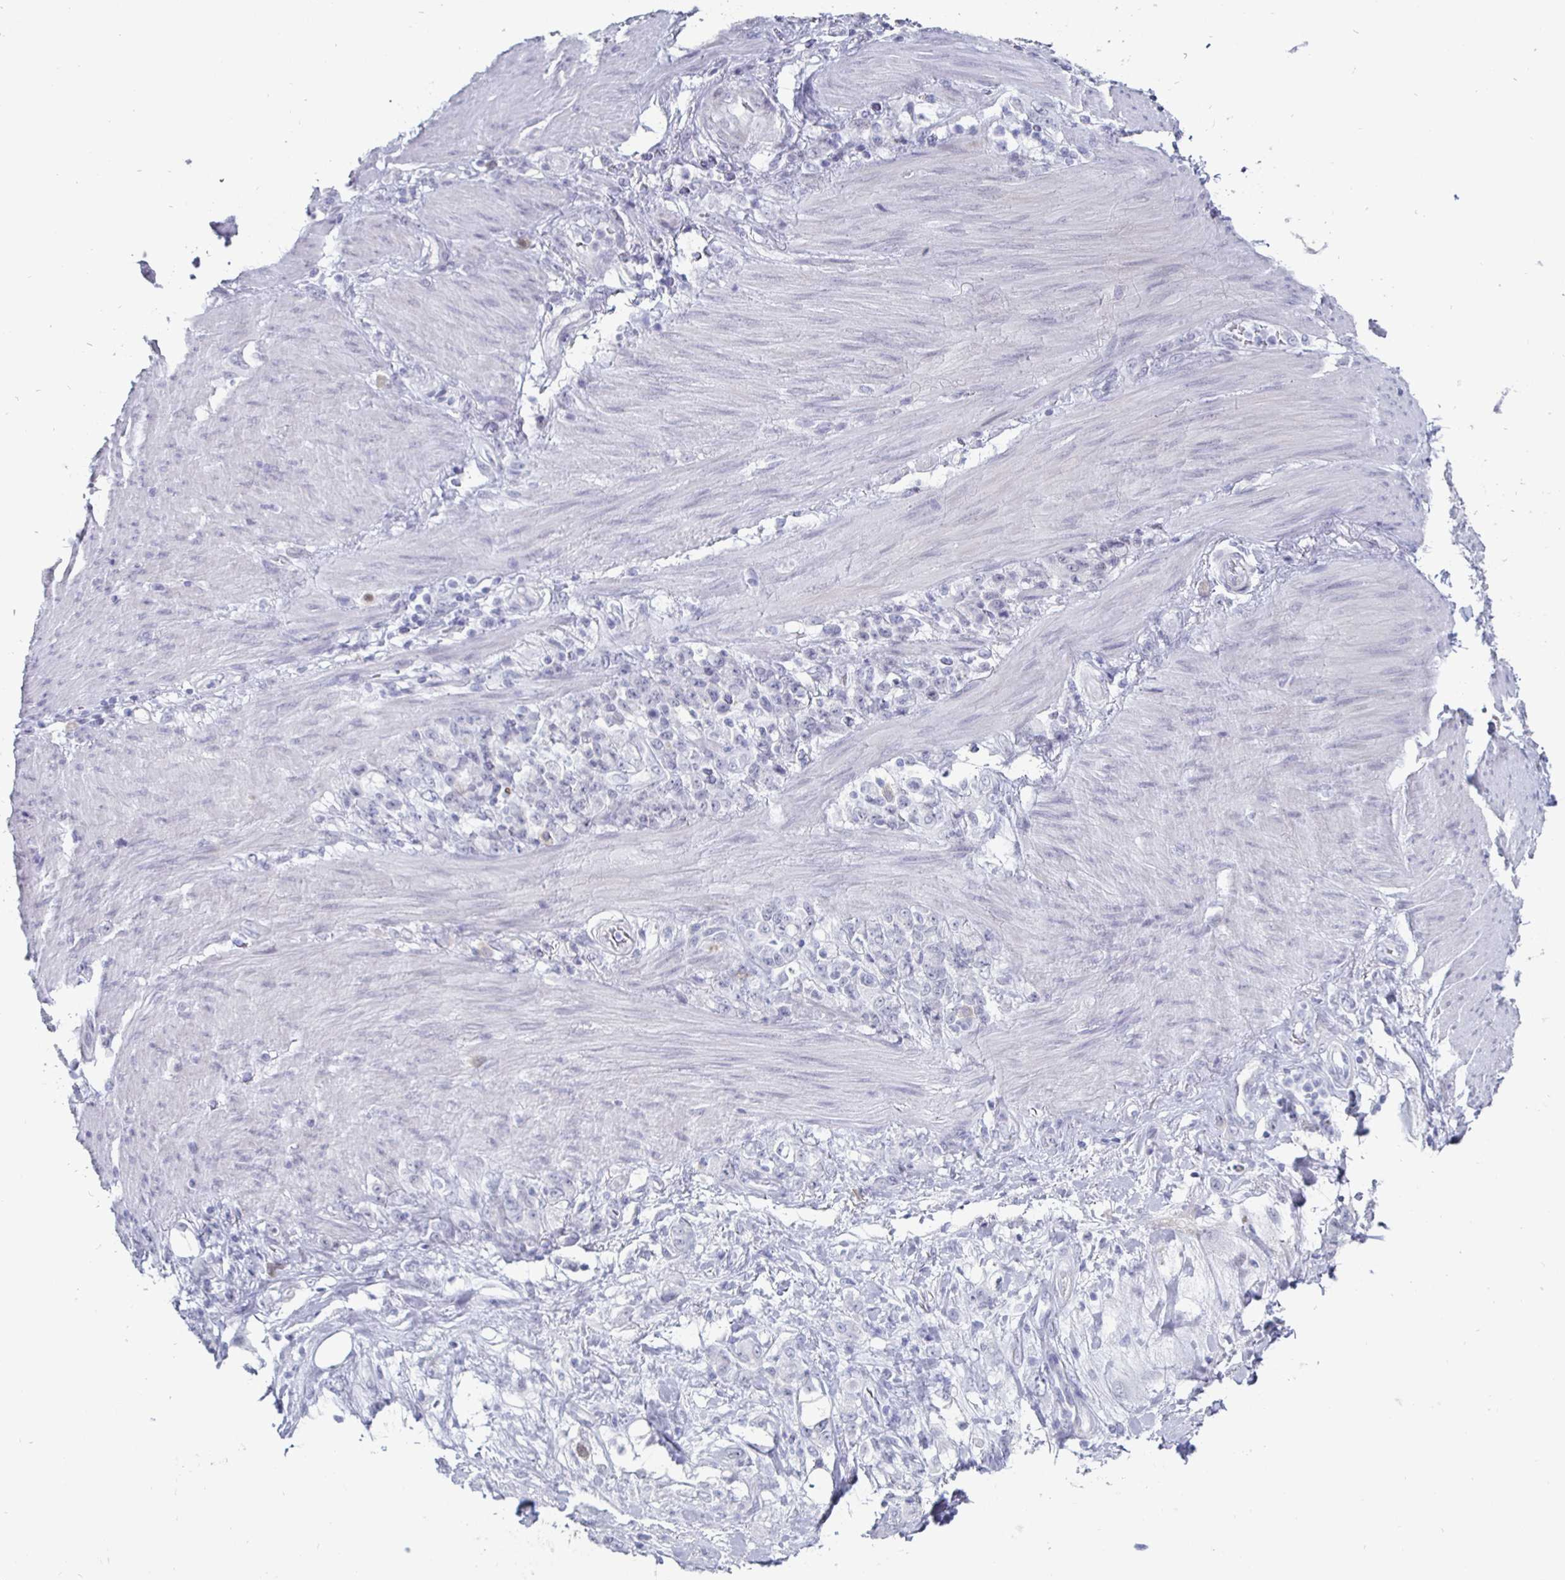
{"staining": {"intensity": "negative", "quantity": "none", "location": "none"}, "tissue": "stomach cancer", "cell_type": "Tumor cells", "image_type": "cancer", "snomed": [{"axis": "morphology", "description": "Adenocarcinoma, NOS"}, {"axis": "topography", "description": "Stomach"}], "caption": "High power microscopy image of an IHC micrograph of stomach cancer (adenocarcinoma), revealing no significant positivity in tumor cells. Nuclei are stained in blue.", "gene": "OOSP2", "patient": {"sex": "female", "age": 79}}